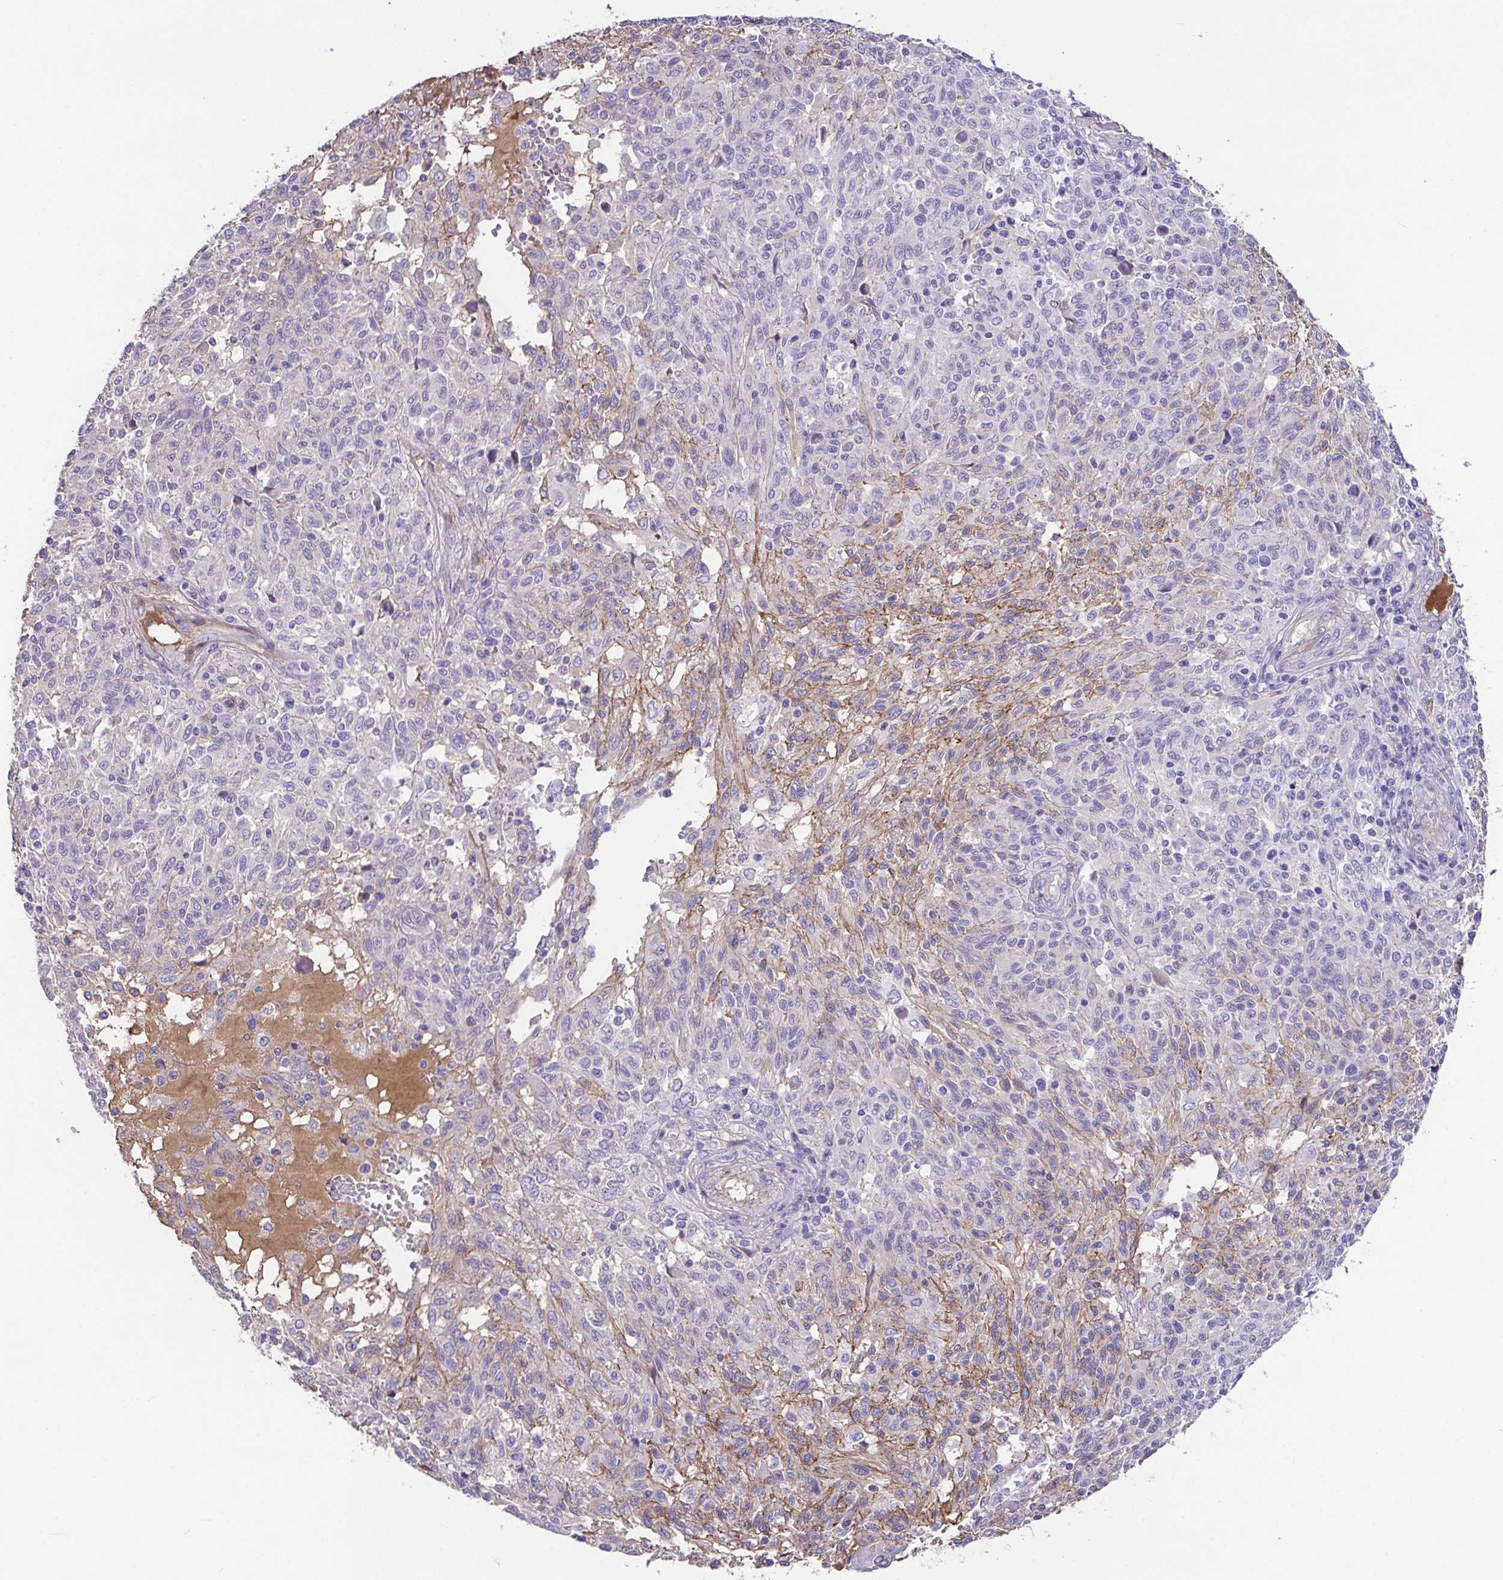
{"staining": {"intensity": "negative", "quantity": "none", "location": "none"}, "tissue": "melanoma", "cell_type": "Tumor cells", "image_type": "cancer", "snomed": [{"axis": "morphology", "description": "Malignant melanoma, NOS"}, {"axis": "topography", "description": "Skin"}], "caption": "Melanoma was stained to show a protein in brown. There is no significant expression in tumor cells. (Brightfield microscopy of DAB immunohistochemistry (IHC) at high magnification).", "gene": "ZNF813", "patient": {"sex": "male", "age": 66}}